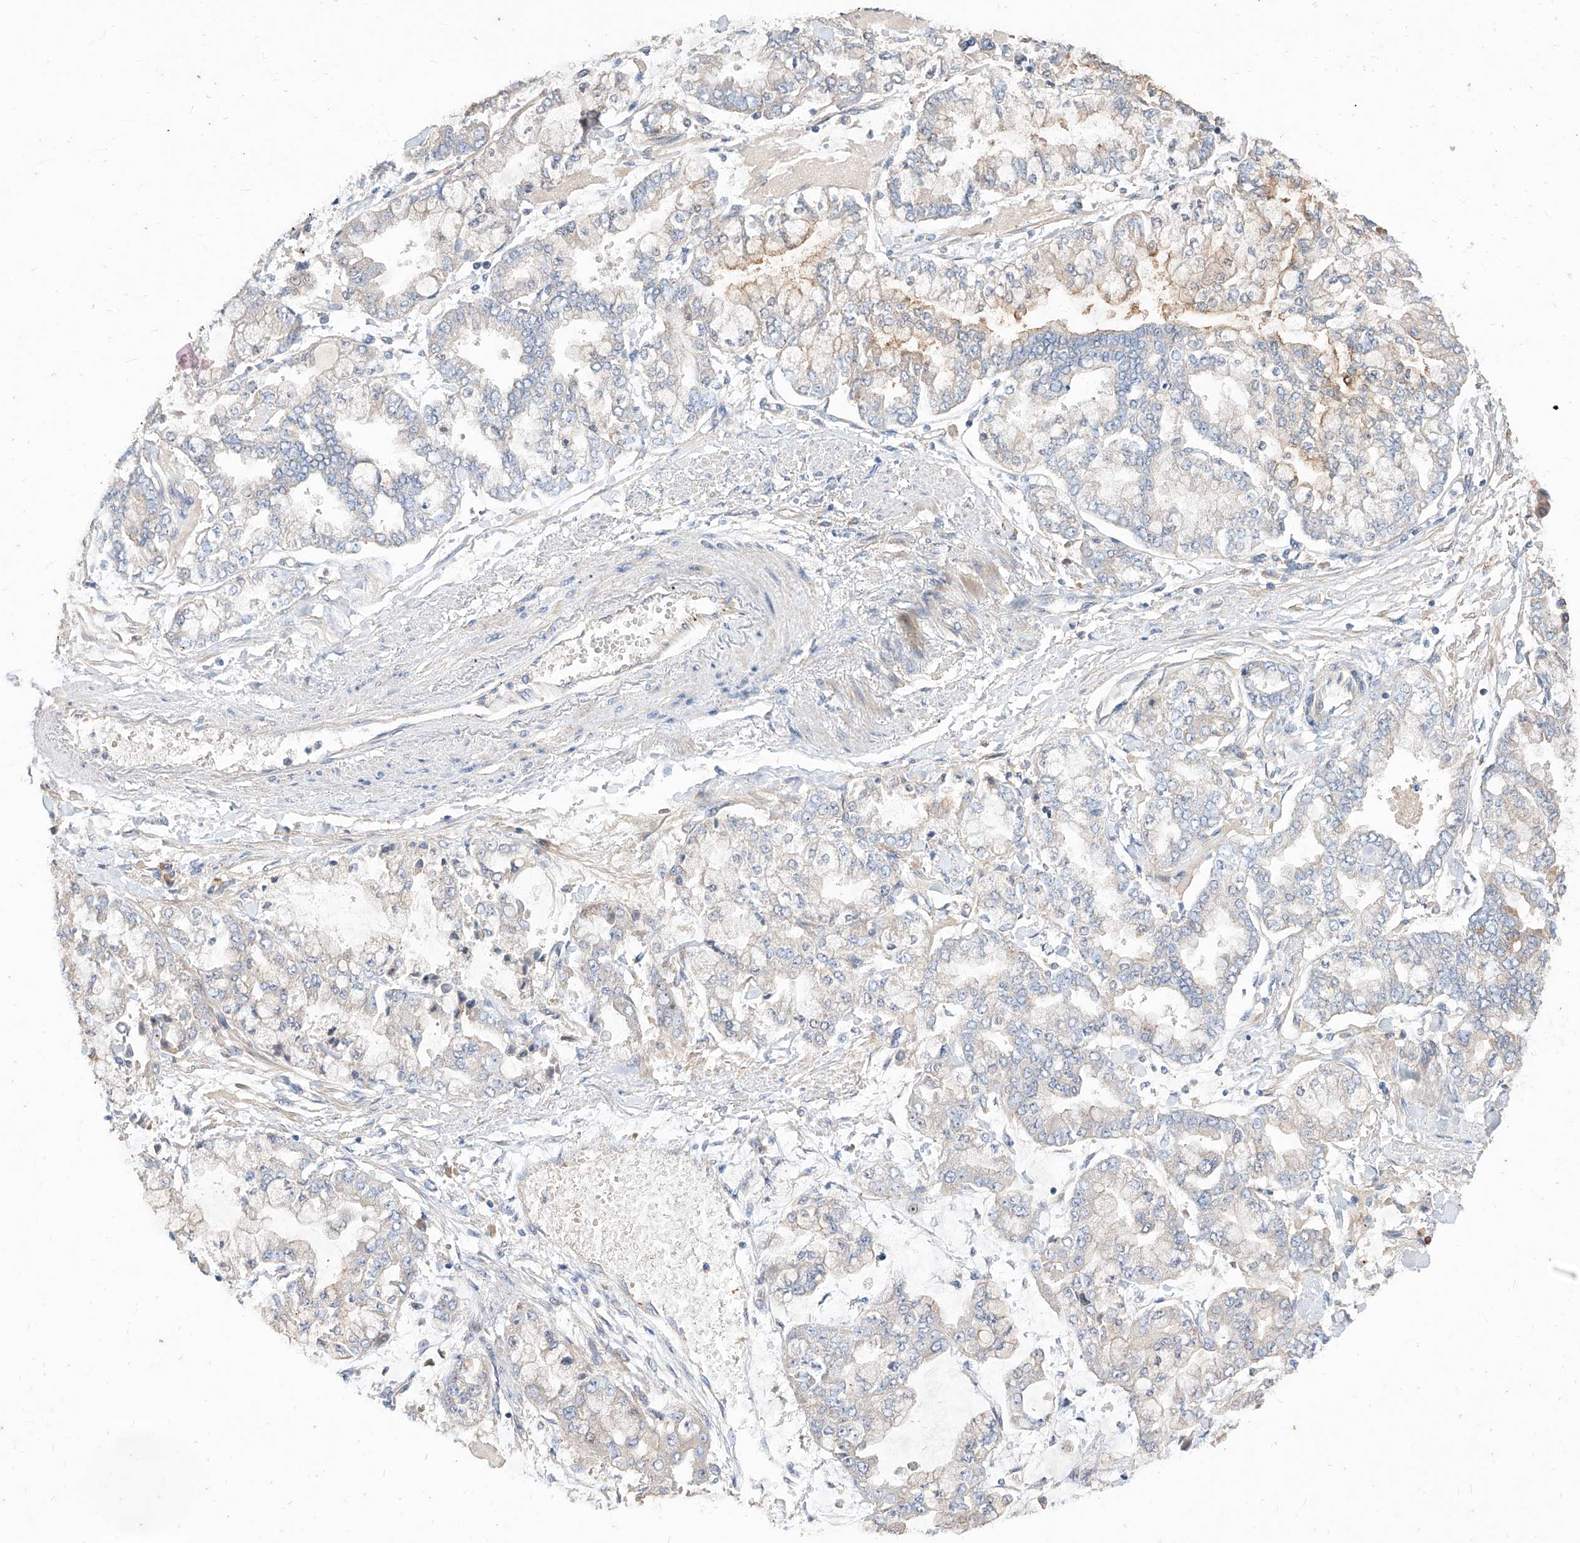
{"staining": {"intensity": "negative", "quantity": "none", "location": "none"}, "tissue": "stomach cancer", "cell_type": "Tumor cells", "image_type": "cancer", "snomed": [{"axis": "morphology", "description": "Normal tissue, NOS"}, {"axis": "morphology", "description": "Adenocarcinoma, NOS"}, {"axis": "topography", "description": "Stomach, upper"}, {"axis": "topography", "description": "Stomach"}], "caption": "Adenocarcinoma (stomach) was stained to show a protein in brown. There is no significant positivity in tumor cells.", "gene": "DIRAS3", "patient": {"sex": "male", "age": 76}}